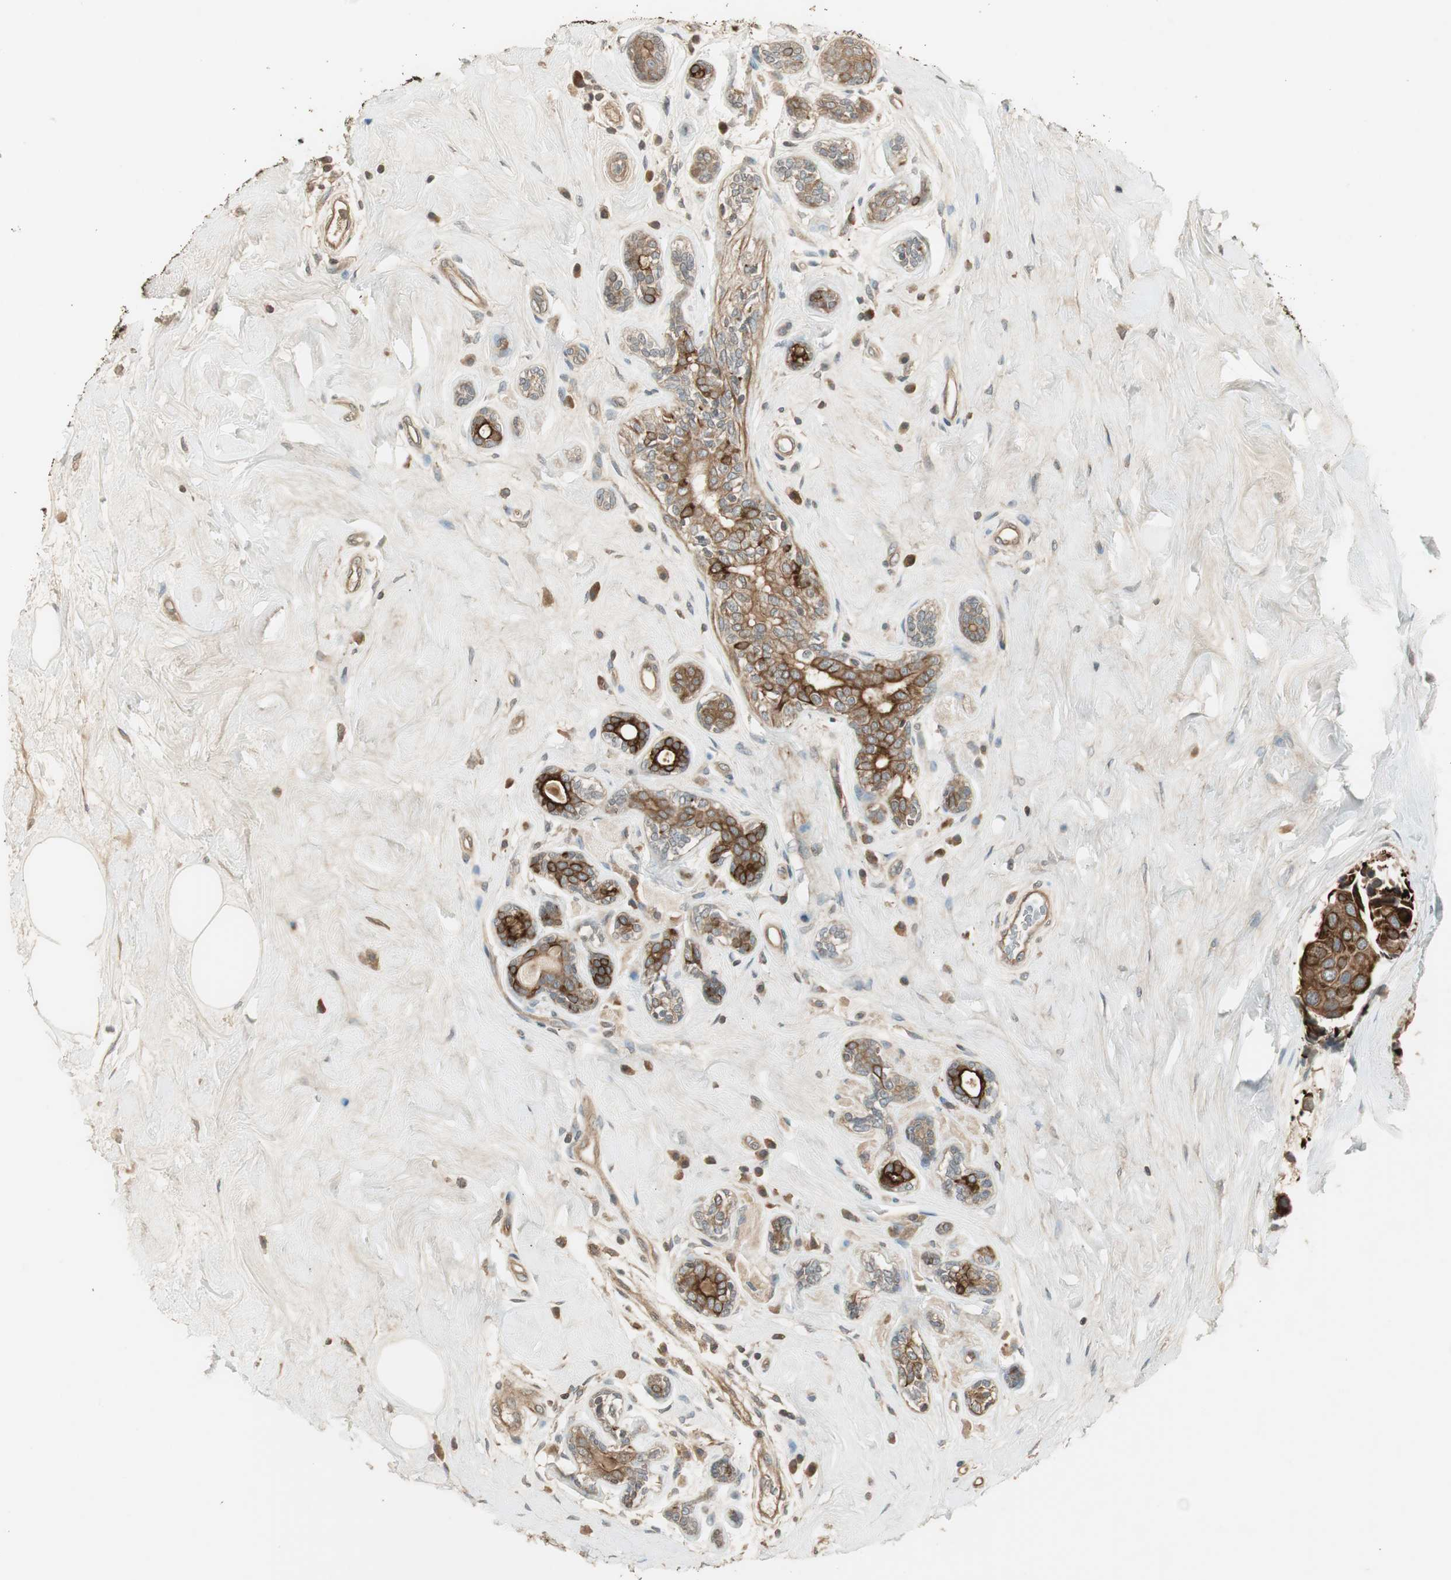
{"staining": {"intensity": "strong", "quantity": ">75%", "location": "cytoplasmic/membranous"}, "tissue": "breast cancer", "cell_type": "Tumor cells", "image_type": "cancer", "snomed": [{"axis": "morphology", "description": "Normal tissue, NOS"}, {"axis": "morphology", "description": "Duct carcinoma"}, {"axis": "topography", "description": "Breast"}], "caption": "A high amount of strong cytoplasmic/membranous positivity is appreciated in approximately >75% of tumor cells in breast cancer (intraductal carcinoma) tissue.", "gene": "PFDN5", "patient": {"sex": "female", "age": 39}}